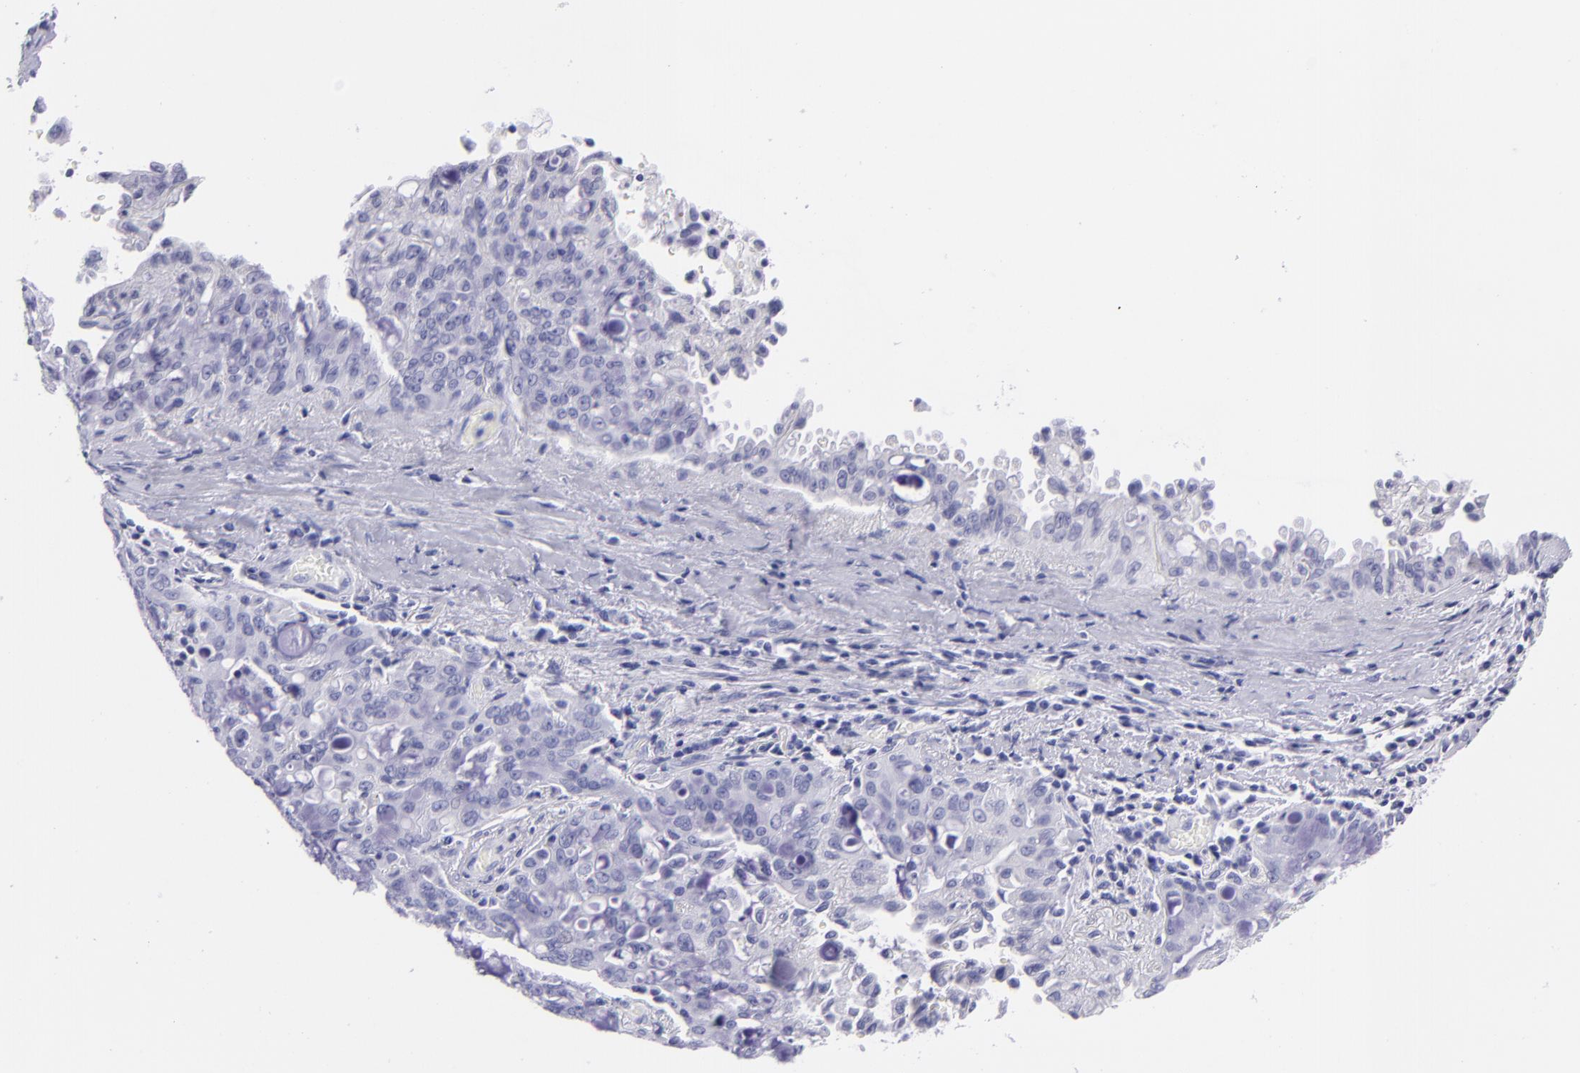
{"staining": {"intensity": "negative", "quantity": "none", "location": "none"}, "tissue": "lung cancer", "cell_type": "Tumor cells", "image_type": "cancer", "snomed": [{"axis": "morphology", "description": "Adenocarcinoma, NOS"}, {"axis": "topography", "description": "Lung"}], "caption": "Lung adenocarcinoma was stained to show a protein in brown. There is no significant positivity in tumor cells. The staining was performed using DAB to visualize the protein expression in brown, while the nuclei were stained in blue with hematoxylin (Magnification: 20x).", "gene": "CNP", "patient": {"sex": "female", "age": 44}}